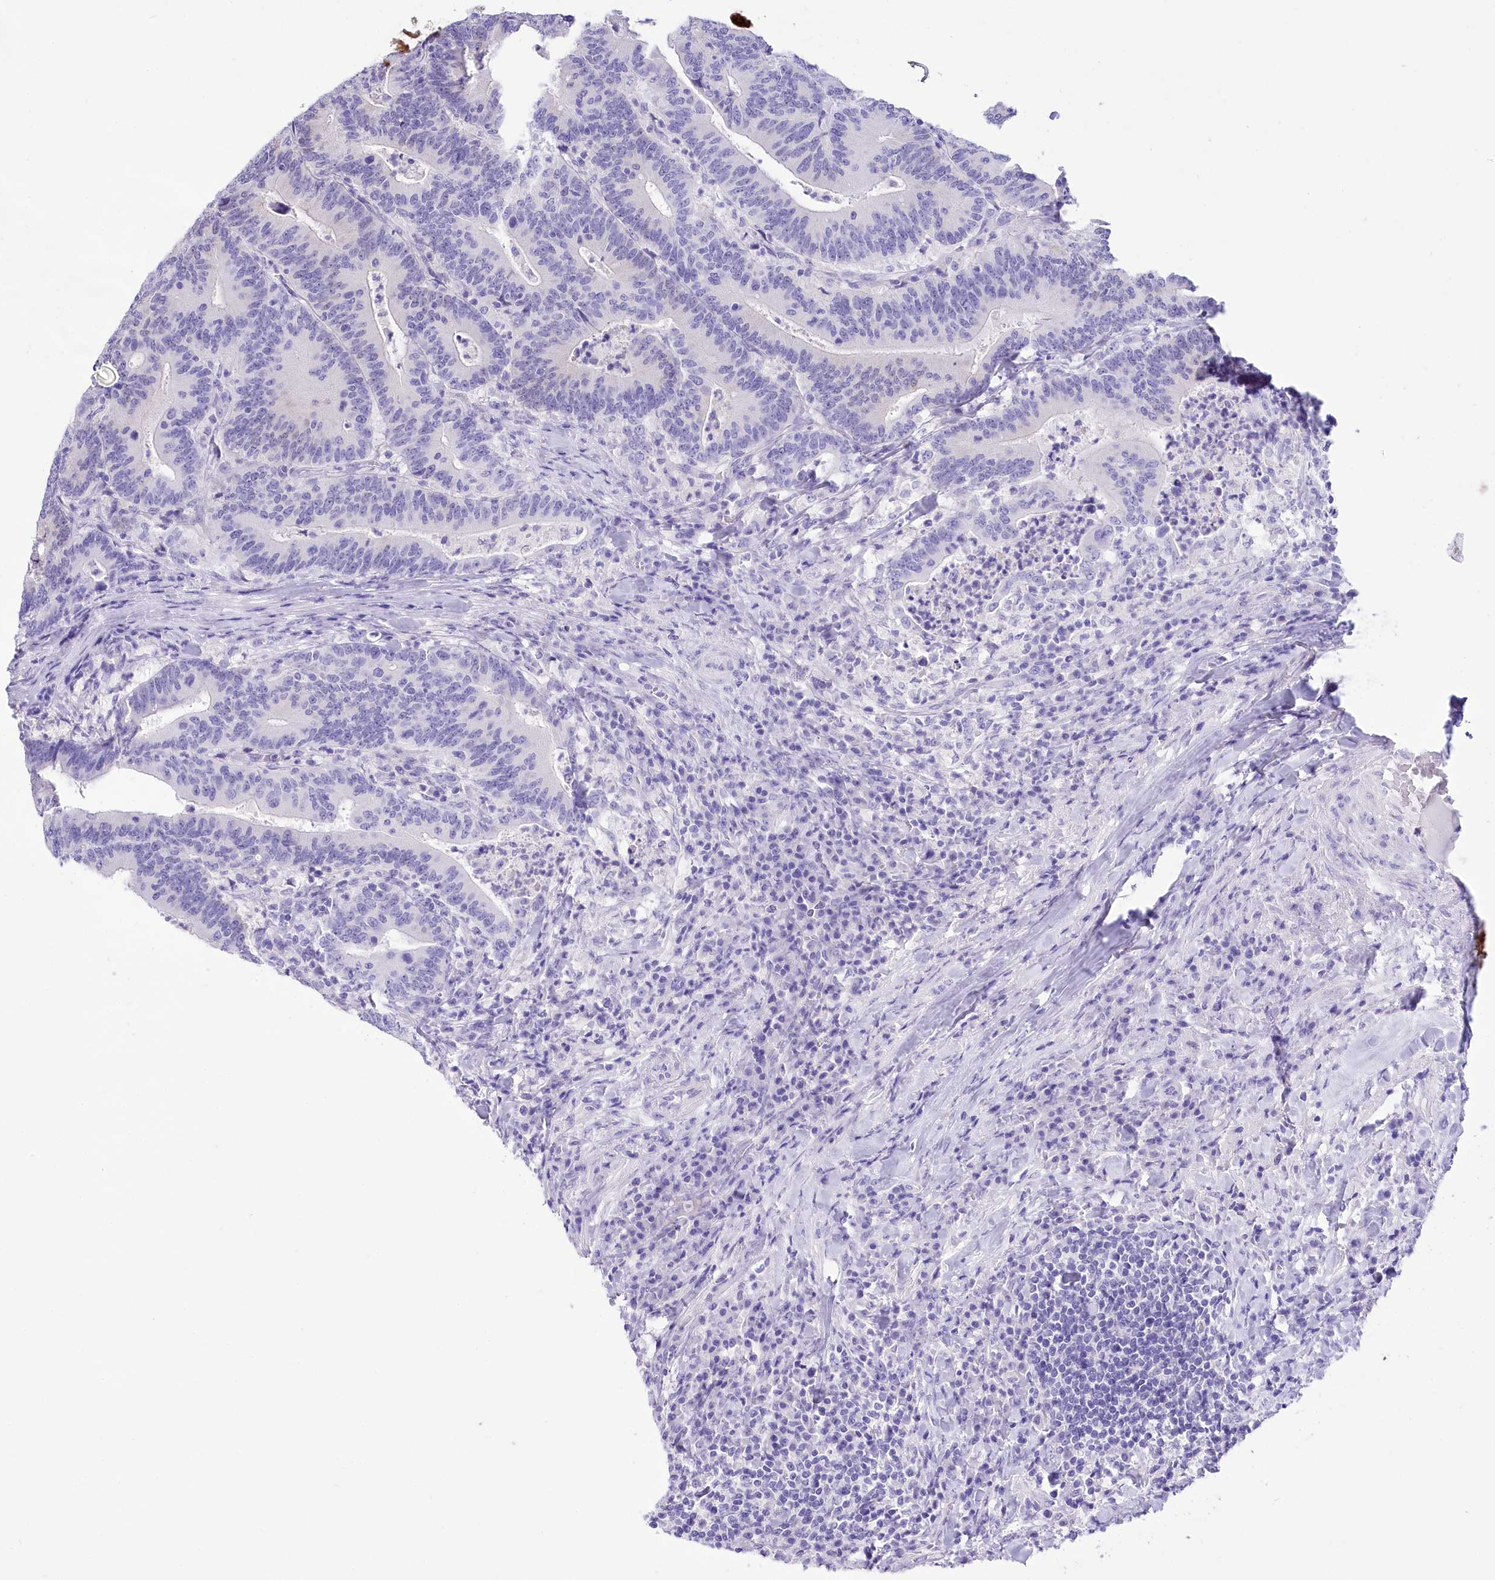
{"staining": {"intensity": "negative", "quantity": "none", "location": "none"}, "tissue": "colorectal cancer", "cell_type": "Tumor cells", "image_type": "cancer", "snomed": [{"axis": "morphology", "description": "Adenocarcinoma, NOS"}, {"axis": "topography", "description": "Colon"}], "caption": "High magnification brightfield microscopy of colorectal adenocarcinoma stained with DAB (3,3'-diaminobenzidine) (brown) and counterstained with hematoxylin (blue): tumor cells show no significant positivity.", "gene": "PBLD", "patient": {"sex": "female", "age": 66}}